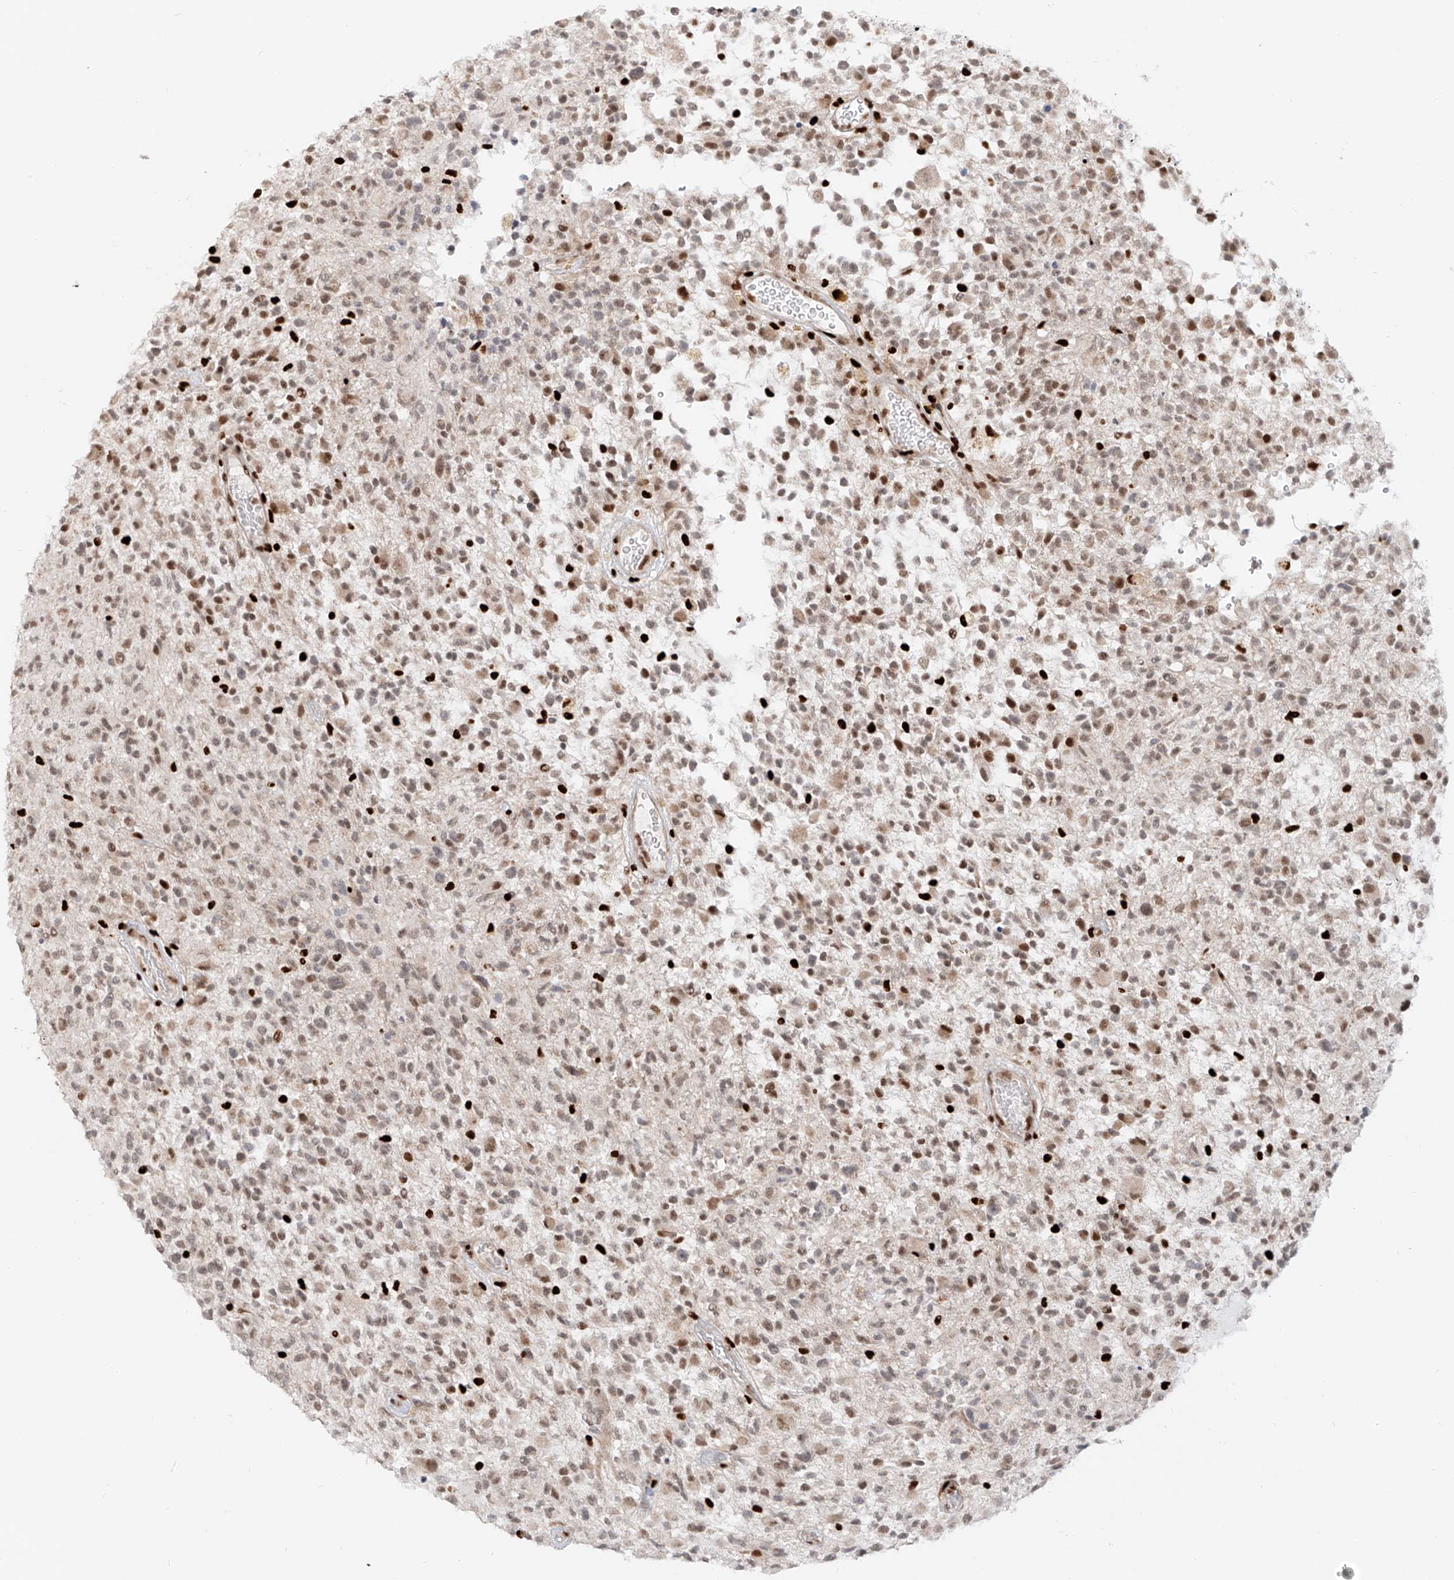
{"staining": {"intensity": "weak", "quantity": "25%-75%", "location": "cytoplasmic/membranous,nuclear"}, "tissue": "glioma", "cell_type": "Tumor cells", "image_type": "cancer", "snomed": [{"axis": "morphology", "description": "Glioma, malignant, High grade"}, {"axis": "morphology", "description": "Glioblastoma, NOS"}, {"axis": "topography", "description": "Brain"}], "caption": "IHC (DAB) staining of human glioma displays weak cytoplasmic/membranous and nuclear protein staining in about 25%-75% of tumor cells.", "gene": "DZIP1L", "patient": {"sex": "male", "age": 60}}